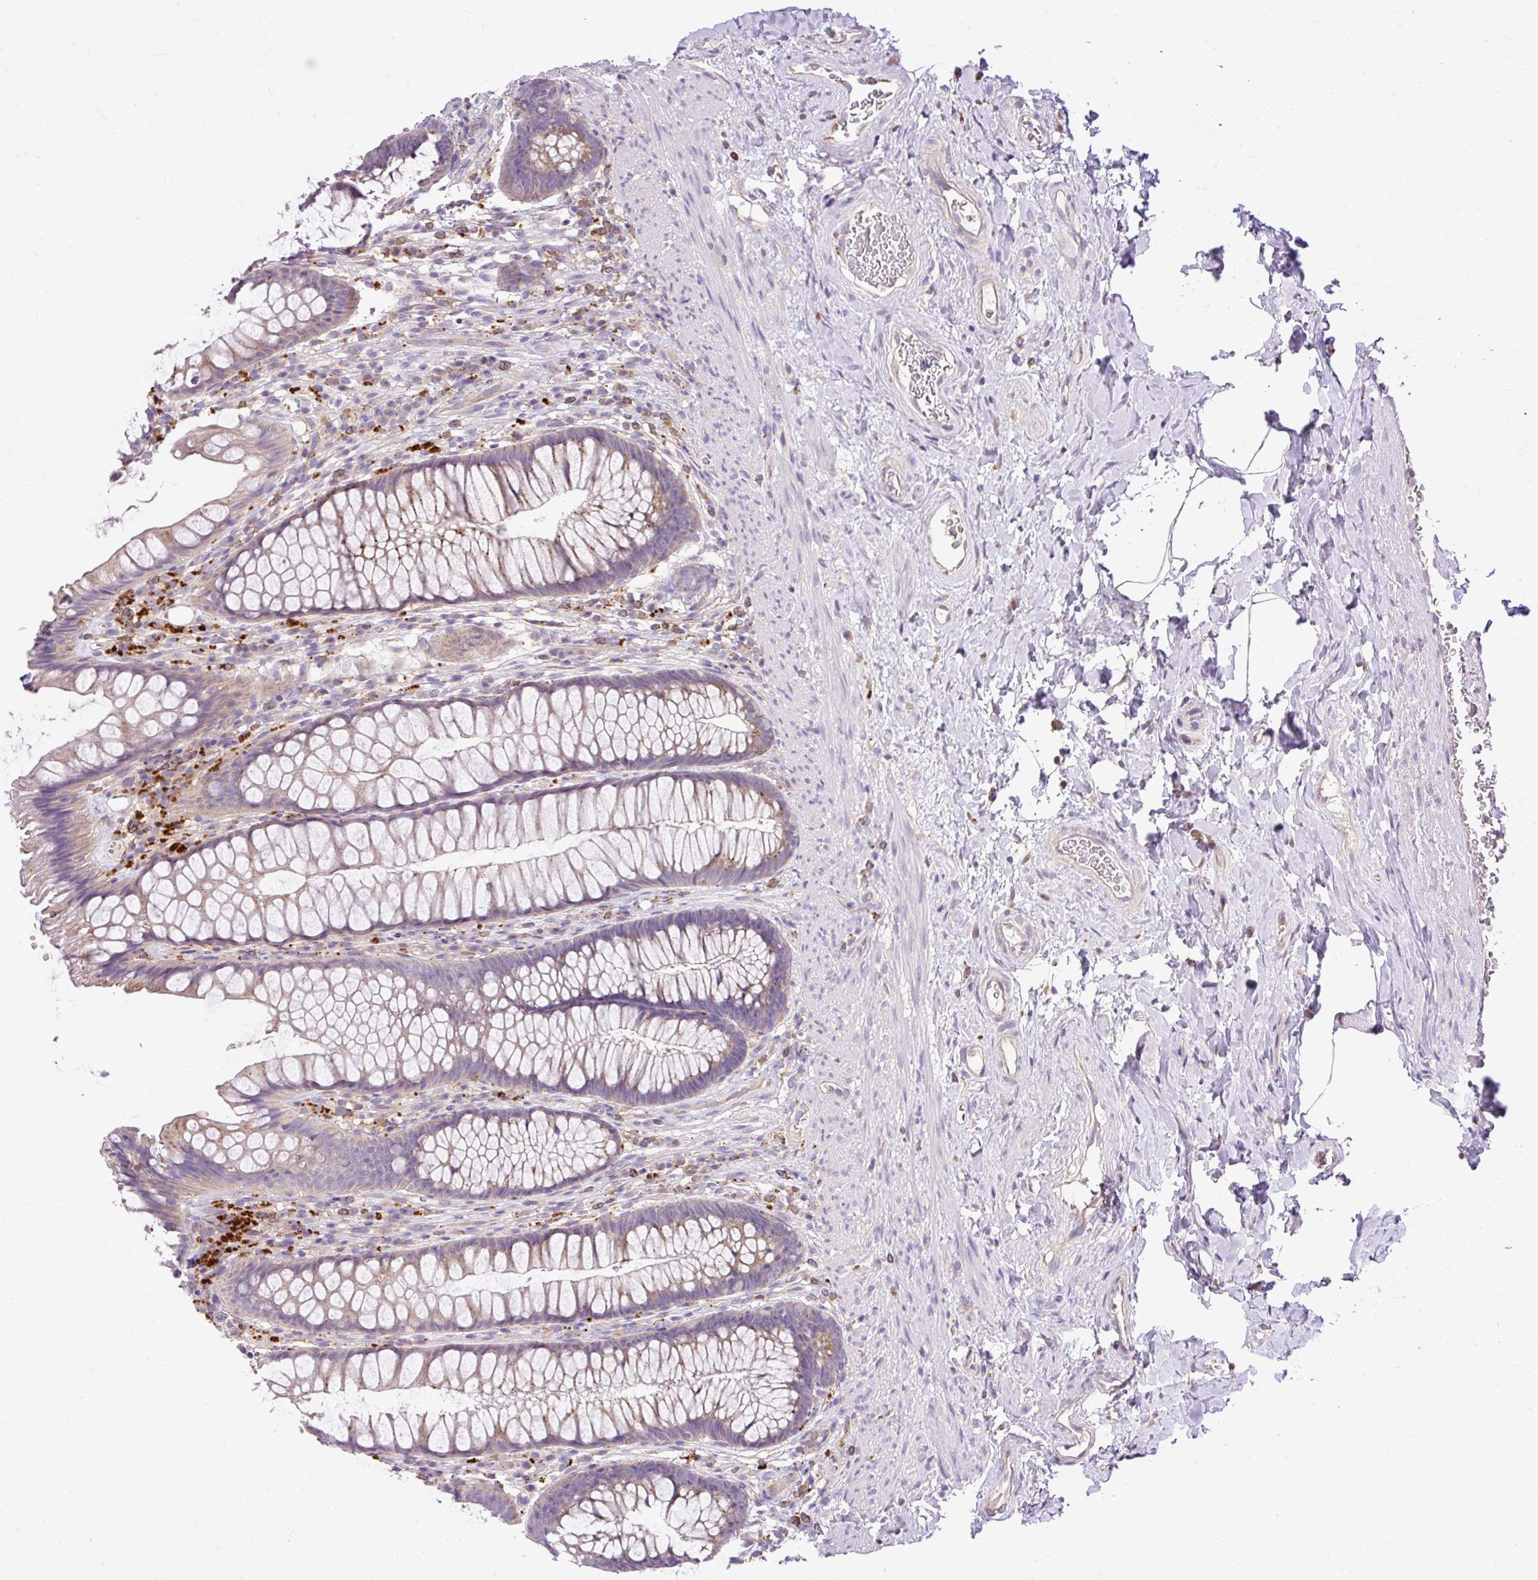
{"staining": {"intensity": "moderate", "quantity": "25%-75%", "location": "cytoplasmic/membranous"}, "tissue": "rectum", "cell_type": "Glandular cells", "image_type": "normal", "snomed": [{"axis": "morphology", "description": "Normal tissue, NOS"}, {"axis": "topography", "description": "Rectum"}], "caption": "Protein analysis of unremarkable rectum reveals moderate cytoplasmic/membranous staining in about 25%-75% of glandular cells.", "gene": "HEXB", "patient": {"sex": "male", "age": 53}}